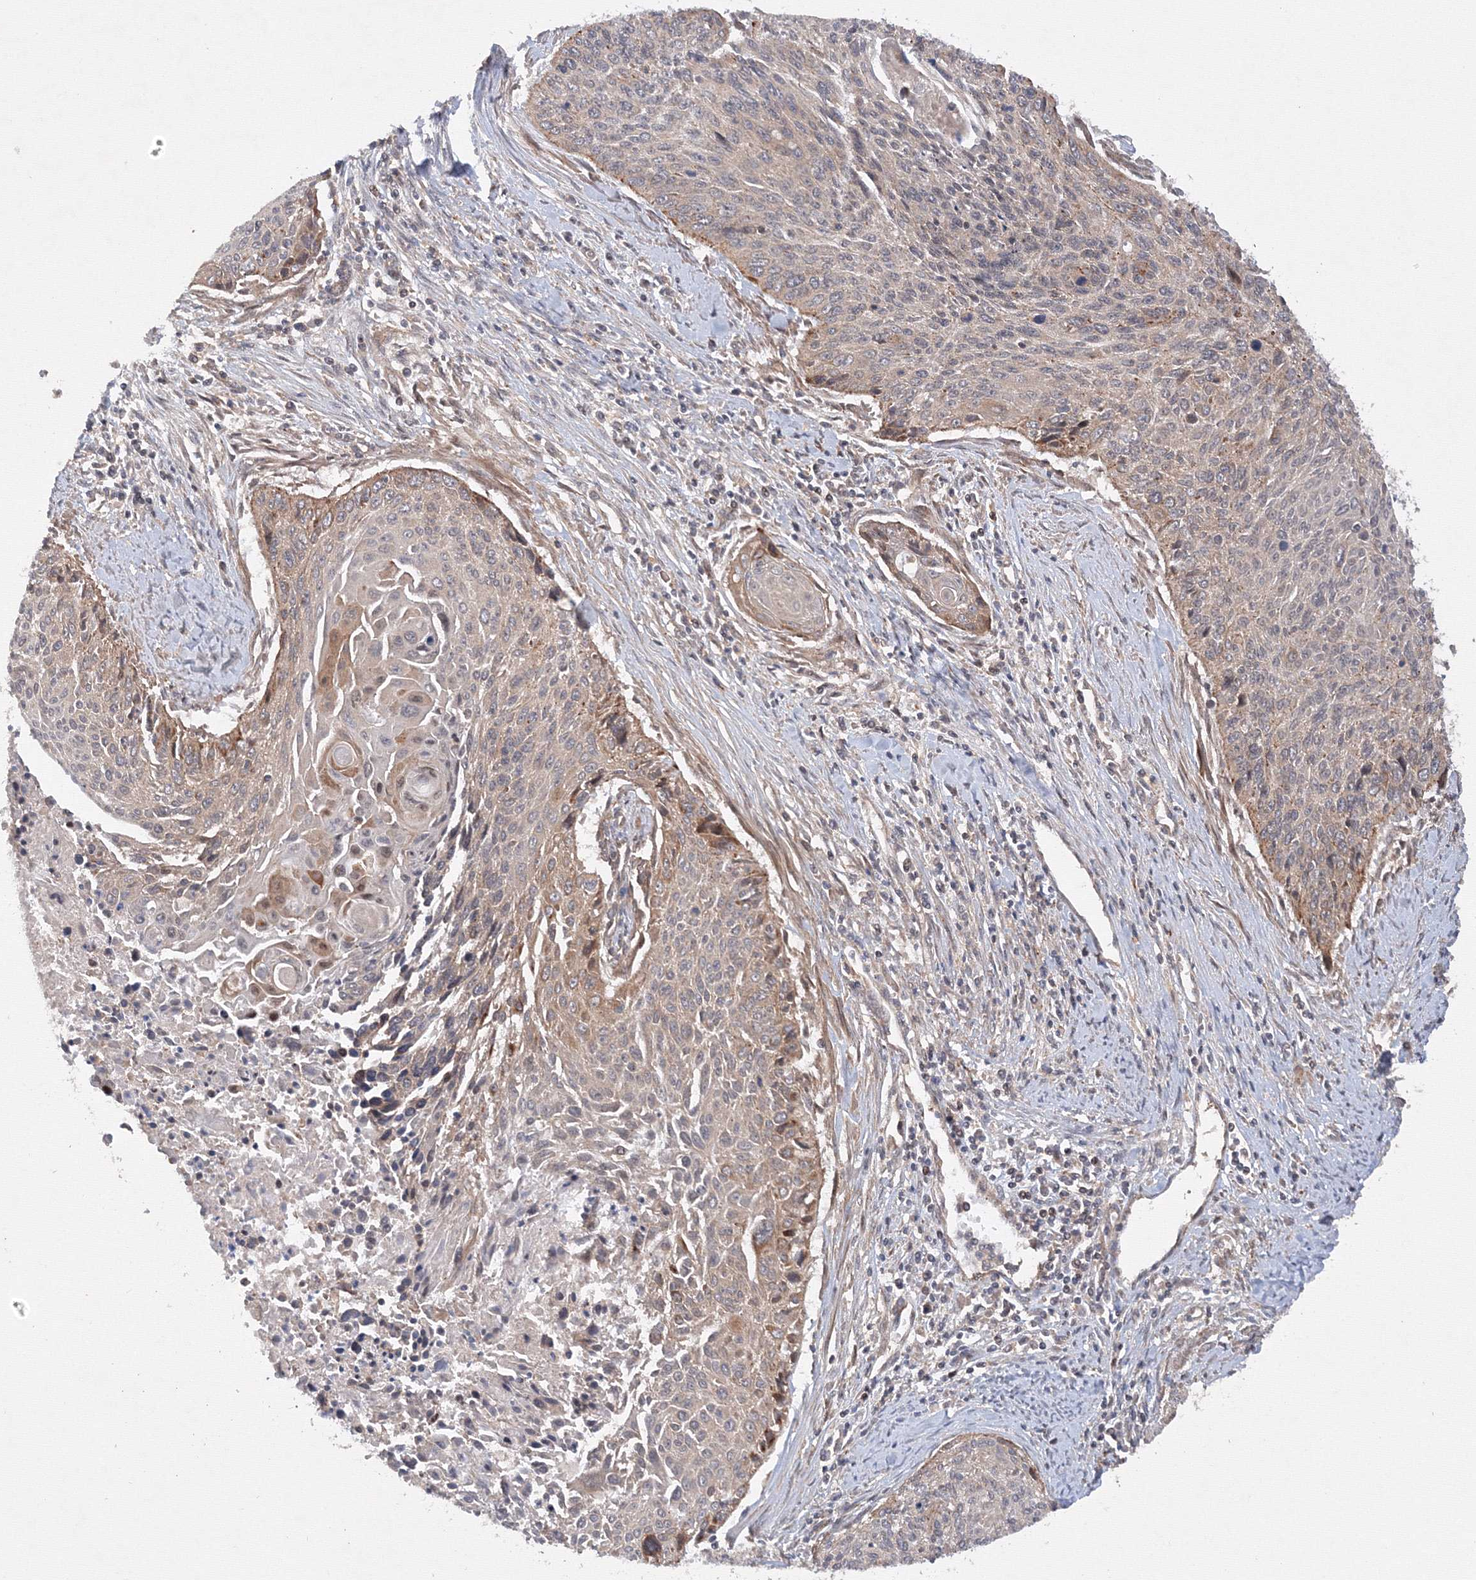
{"staining": {"intensity": "weak", "quantity": "25%-75%", "location": "cytoplasmic/membranous"}, "tissue": "cervical cancer", "cell_type": "Tumor cells", "image_type": "cancer", "snomed": [{"axis": "morphology", "description": "Squamous cell carcinoma, NOS"}, {"axis": "topography", "description": "Cervix"}], "caption": "Immunohistochemical staining of human squamous cell carcinoma (cervical) shows low levels of weak cytoplasmic/membranous expression in about 25%-75% of tumor cells.", "gene": "DCTD", "patient": {"sex": "female", "age": 55}}